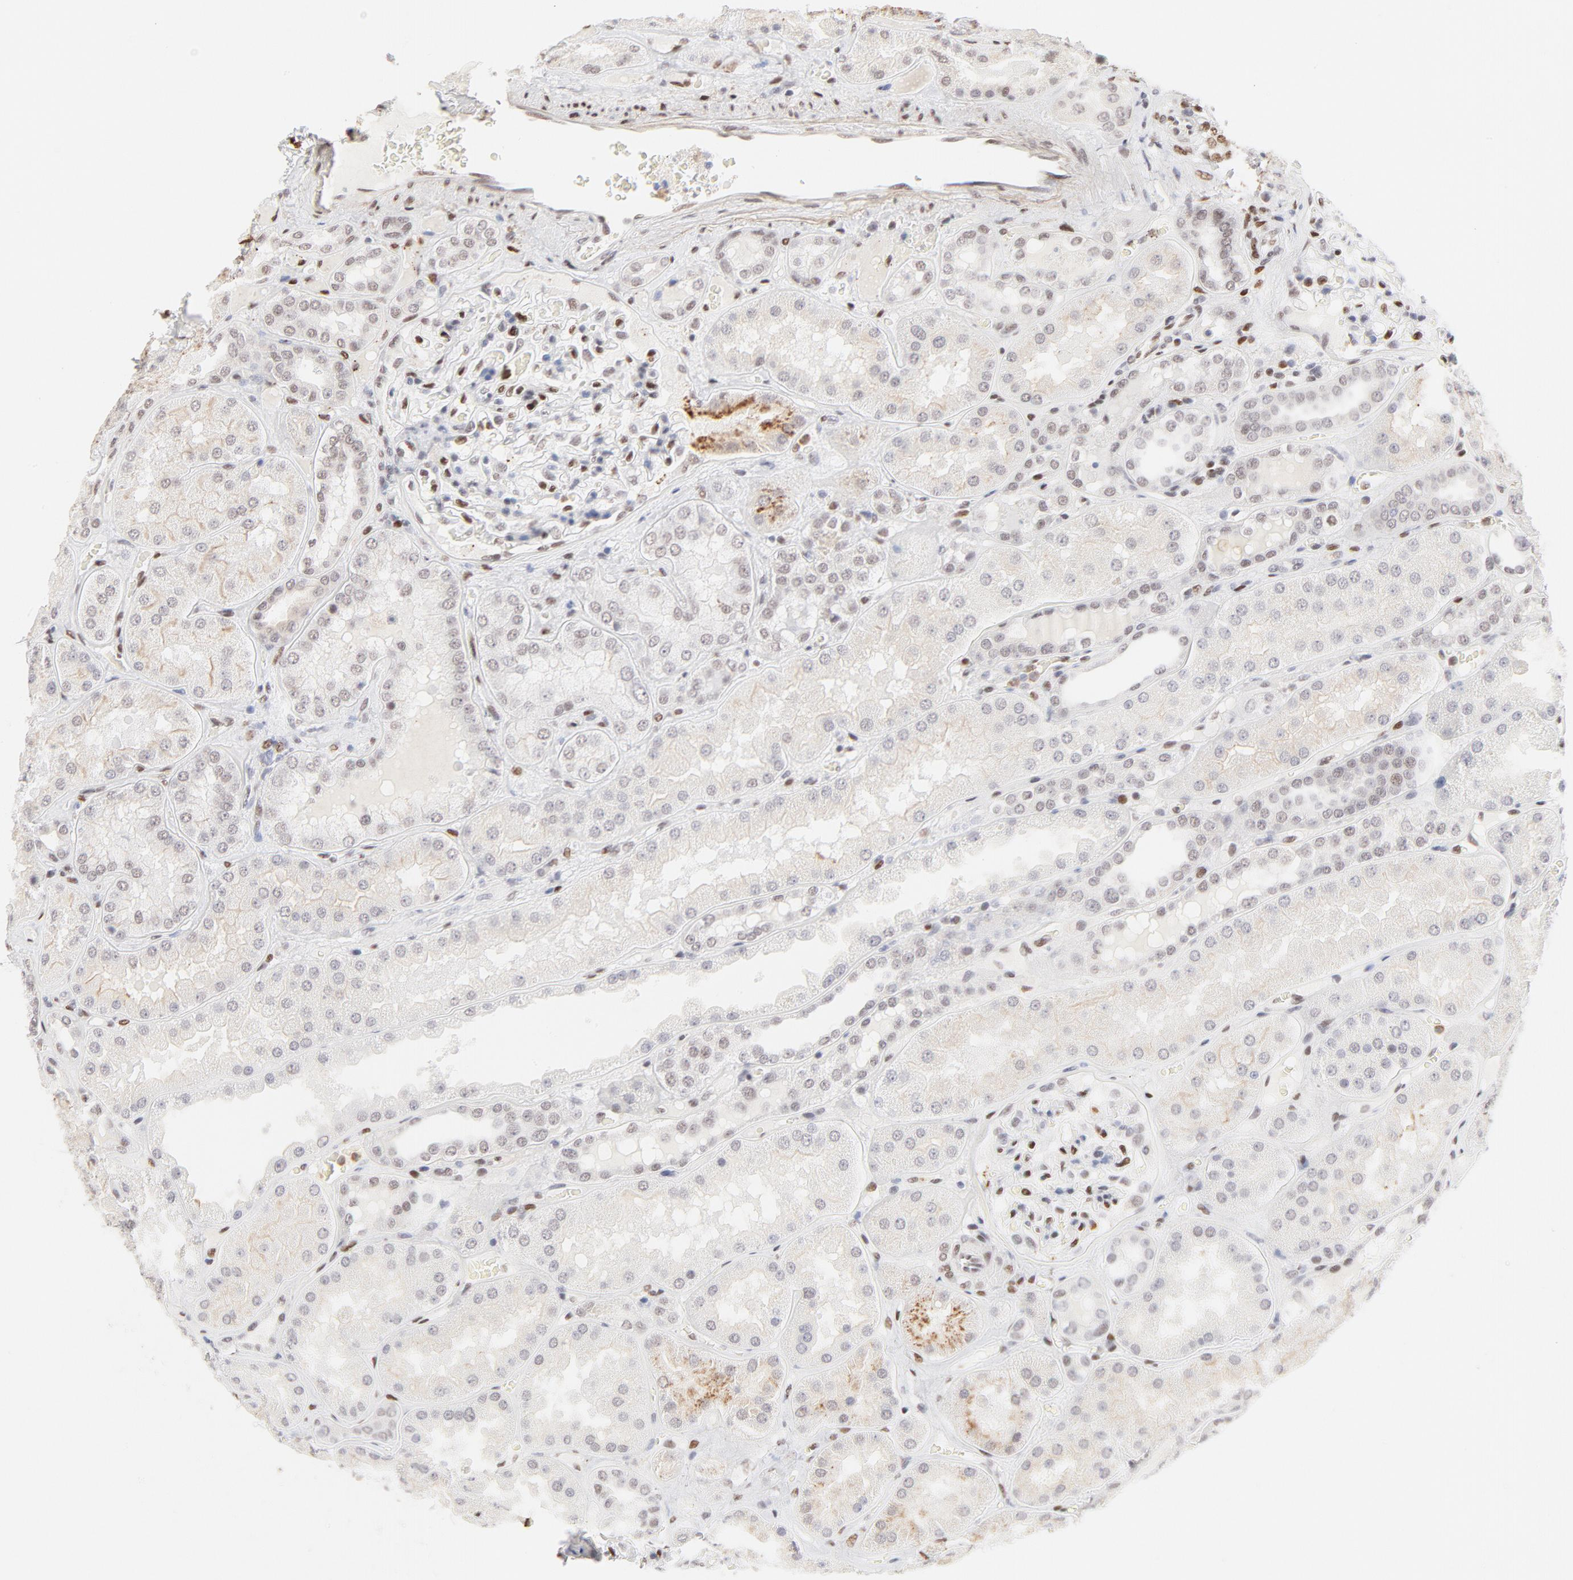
{"staining": {"intensity": "strong", "quantity": "<25%", "location": "nuclear"}, "tissue": "kidney", "cell_type": "Cells in glomeruli", "image_type": "normal", "snomed": [{"axis": "morphology", "description": "Normal tissue, NOS"}, {"axis": "topography", "description": "Kidney"}], "caption": "This histopathology image displays unremarkable kidney stained with immunohistochemistry to label a protein in brown. The nuclear of cells in glomeruli show strong positivity for the protein. Nuclei are counter-stained blue.", "gene": "PBX1", "patient": {"sex": "female", "age": 56}}